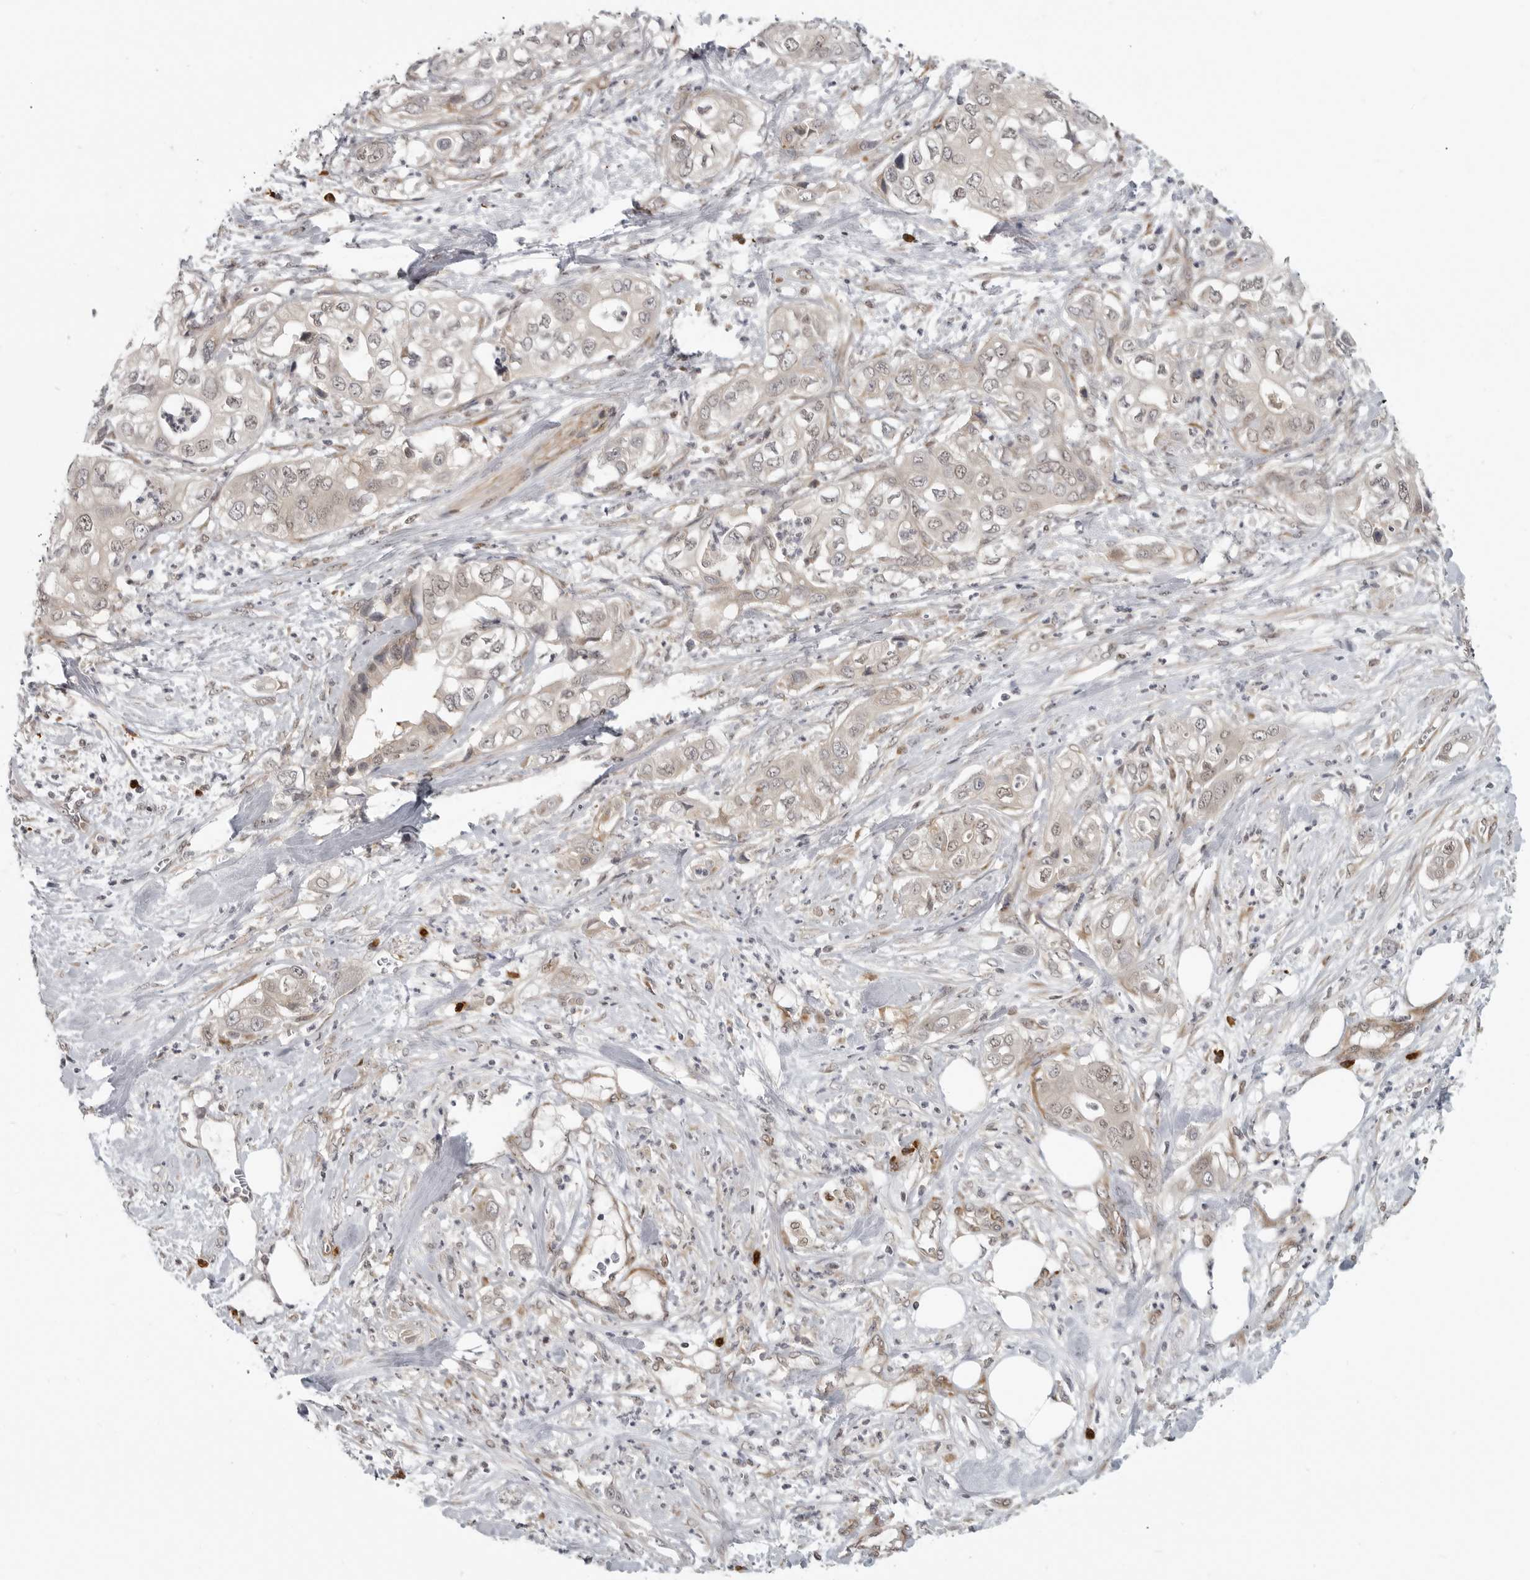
{"staining": {"intensity": "weak", "quantity": "25%-75%", "location": "cytoplasmic/membranous,nuclear"}, "tissue": "pancreatic cancer", "cell_type": "Tumor cells", "image_type": "cancer", "snomed": [{"axis": "morphology", "description": "Adenocarcinoma, NOS"}, {"axis": "topography", "description": "Pancreas"}], "caption": "Protein analysis of adenocarcinoma (pancreatic) tissue shows weak cytoplasmic/membranous and nuclear positivity in approximately 25%-75% of tumor cells.", "gene": "CEP295NL", "patient": {"sex": "female", "age": 78}}